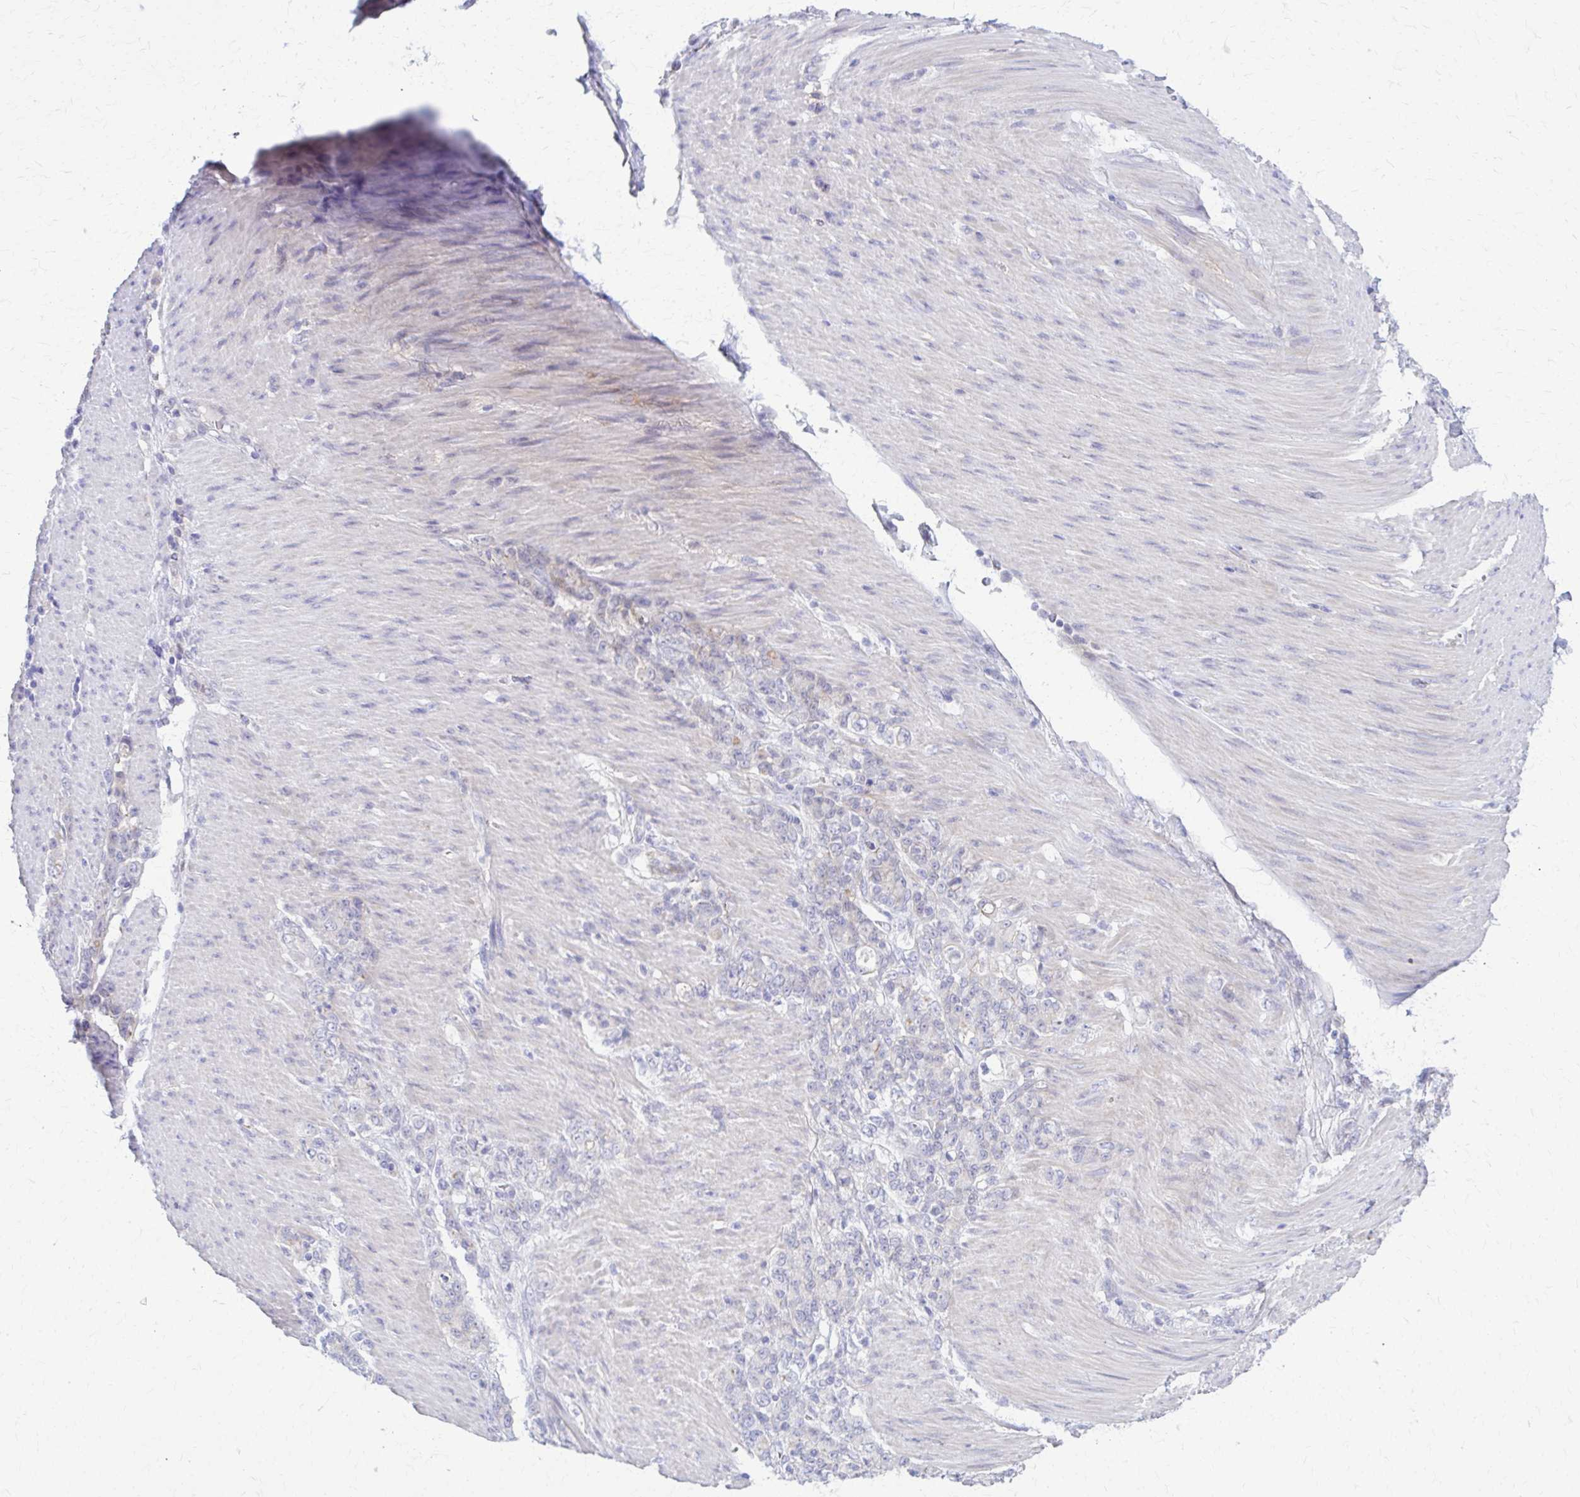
{"staining": {"intensity": "negative", "quantity": "none", "location": "none"}, "tissue": "stomach cancer", "cell_type": "Tumor cells", "image_type": "cancer", "snomed": [{"axis": "morphology", "description": "Adenocarcinoma, NOS"}, {"axis": "topography", "description": "Stomach"}], "caption": "Stomach adenocarcinoma stained for a protein using immunohistochemistry (IHC) reveals no expression tumor cells.", "gene": "RHOBTB2", "patient": {"sex": "female", "age": 79}}